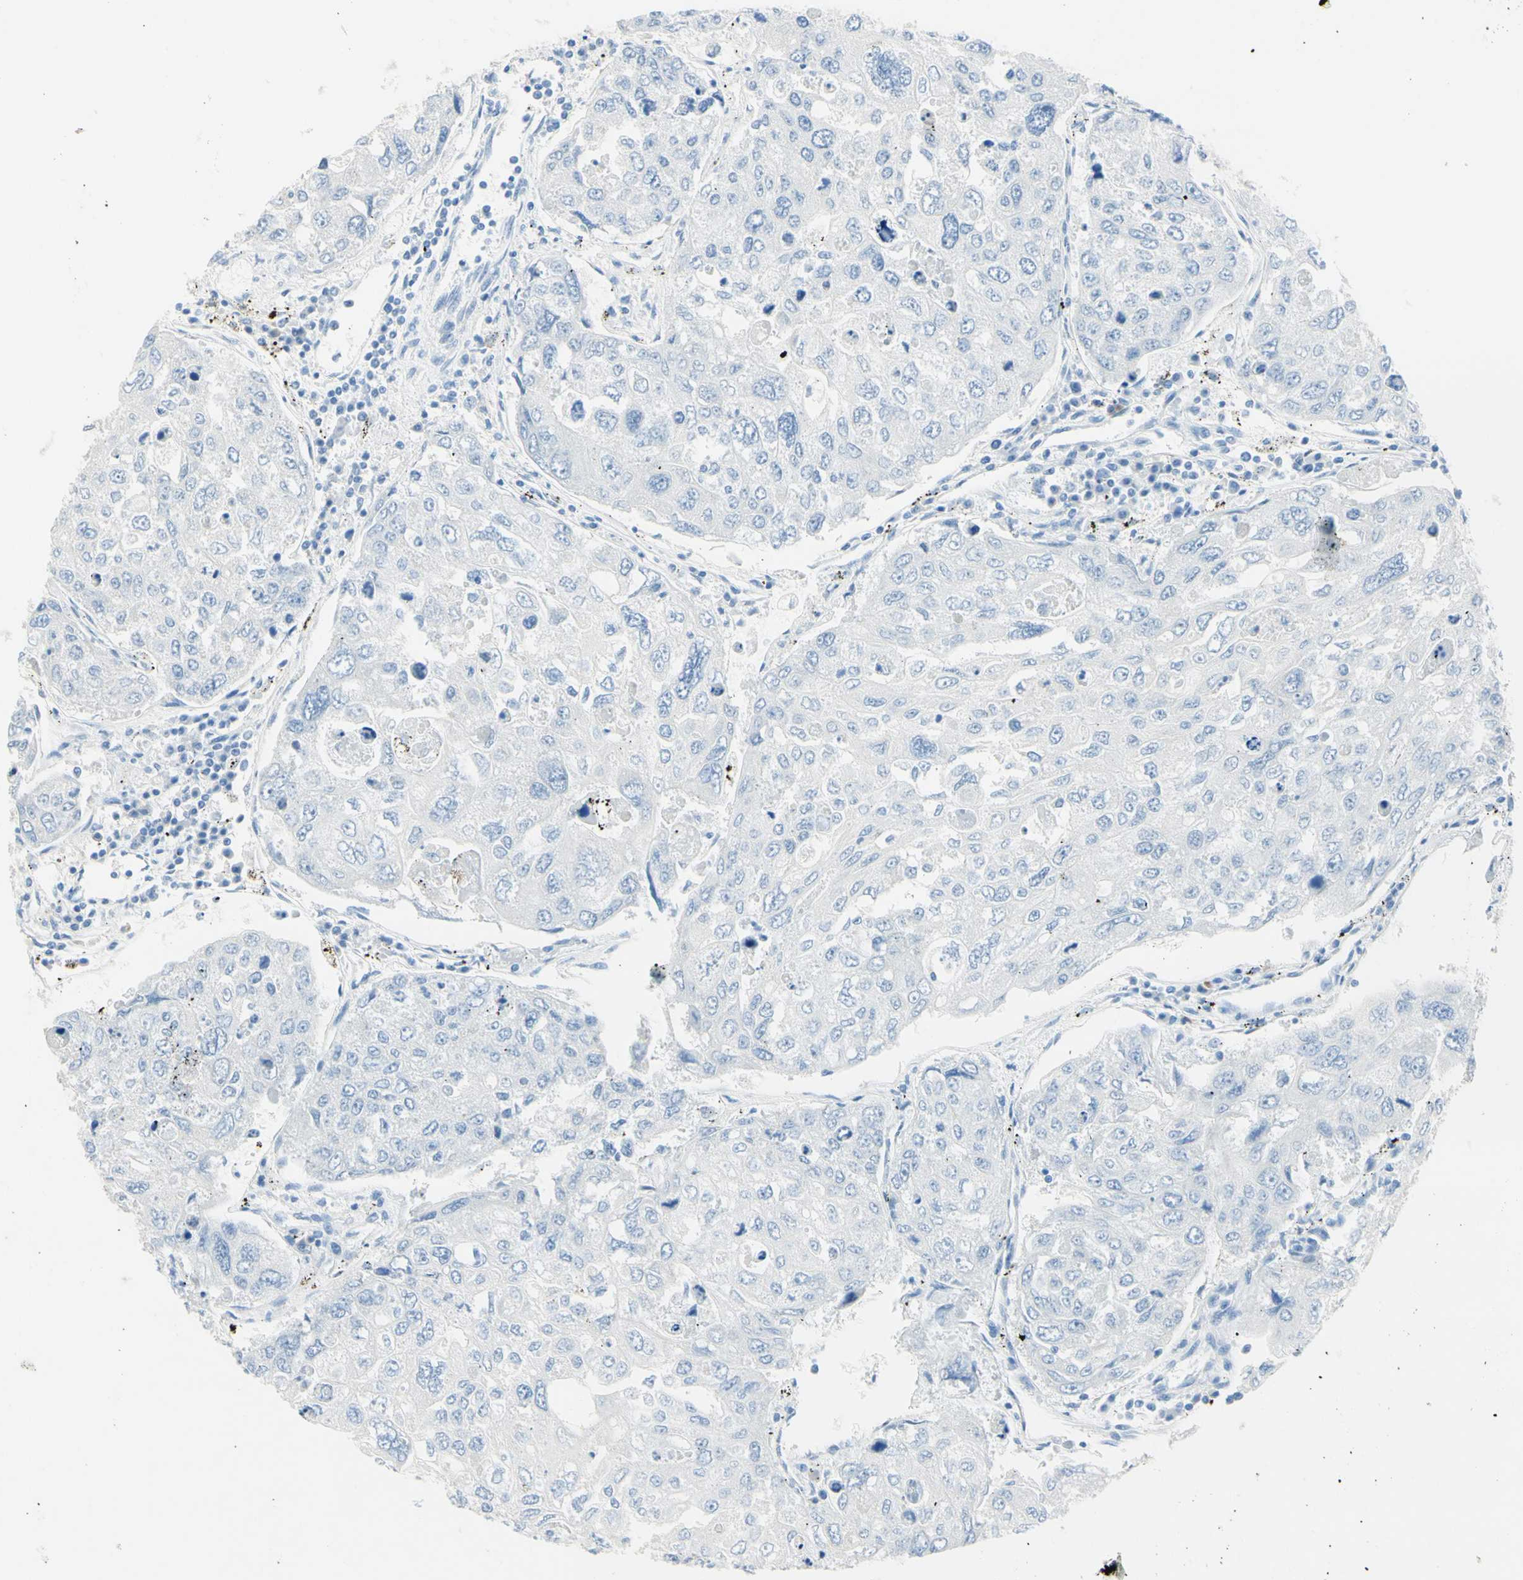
{"staining": {"intensity": "negative", "quantity": "none", "location": "none"}, "tissue": "urothelial cancer", "cell_type": "Tumor cells", "image_type": "cancer", "snomed": [{"axis": "morphology", "description": "Urothelial carcinoma, High grade"}, {"axis": "topography", "description": "Lymph node"}, {"axis": "topography", "description": "Urinary bladder"}], "caption": "The immunohistochemistry histopathology image has no significant expression in tumor cells of high-grade urothelial carcinoma tissue. Nuclei are stained in blue.", "gene": "IL6ST", "patient": {"sex": "male", "age": 51}}